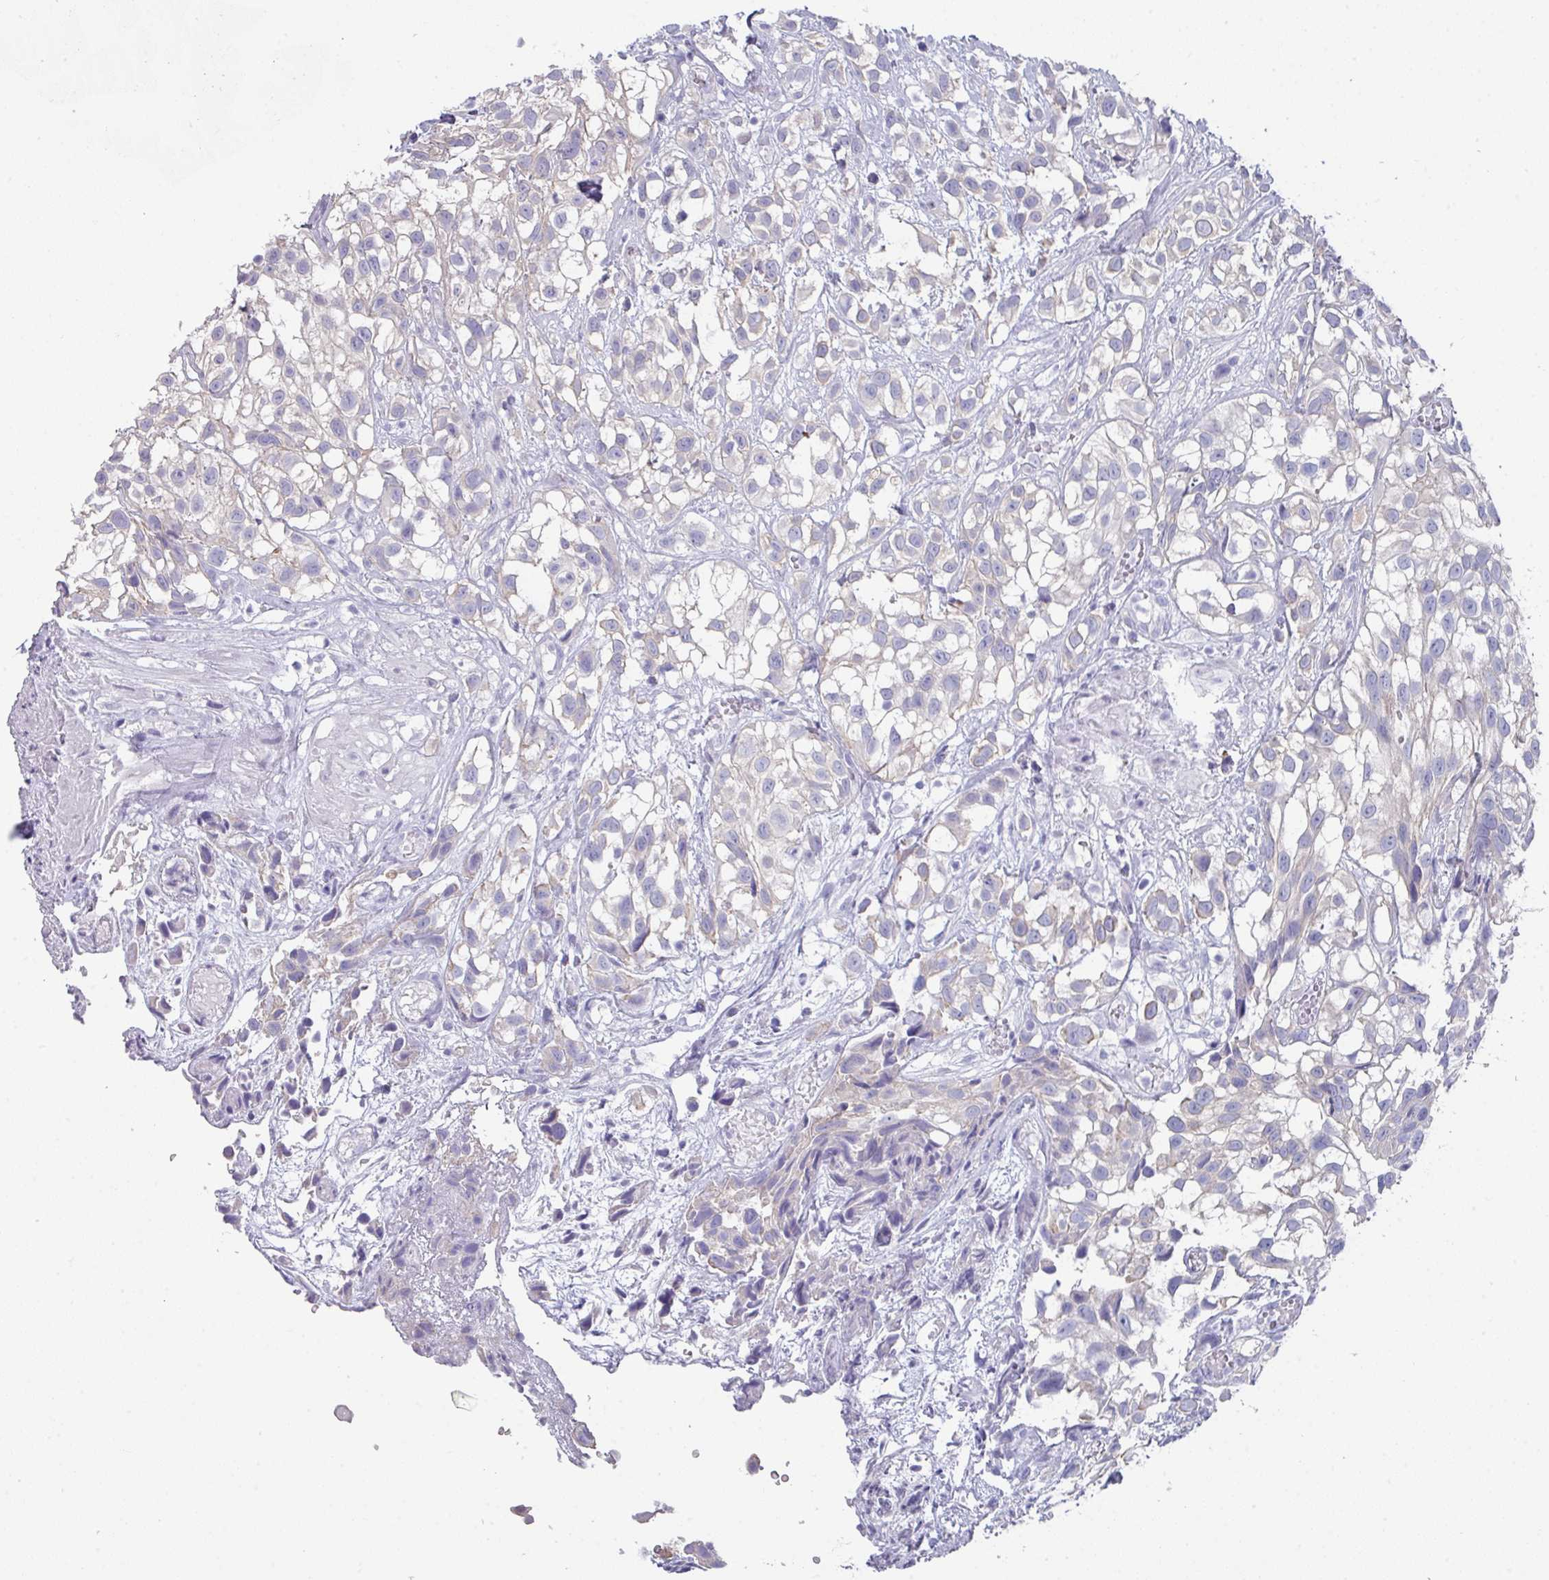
{"staining": {"intensity": "negative", "quantity": "none", "location": "none"}, "tissue": "urothelial cancer", "cell_type": "Tumor cells", "image_type": "cancer", "snomed": [{"axis": "morphology", "description": "Urothelial carcinoma, High grade"}, {"axis": "topography", "description": "Urinary bladder"}], "caption": "Immunohistochemical staining of human urothelial cancer exhibits no significant staining in tumor cells.", "gene": "PEX10", "patient": {"sex": "male", "age": 56}}